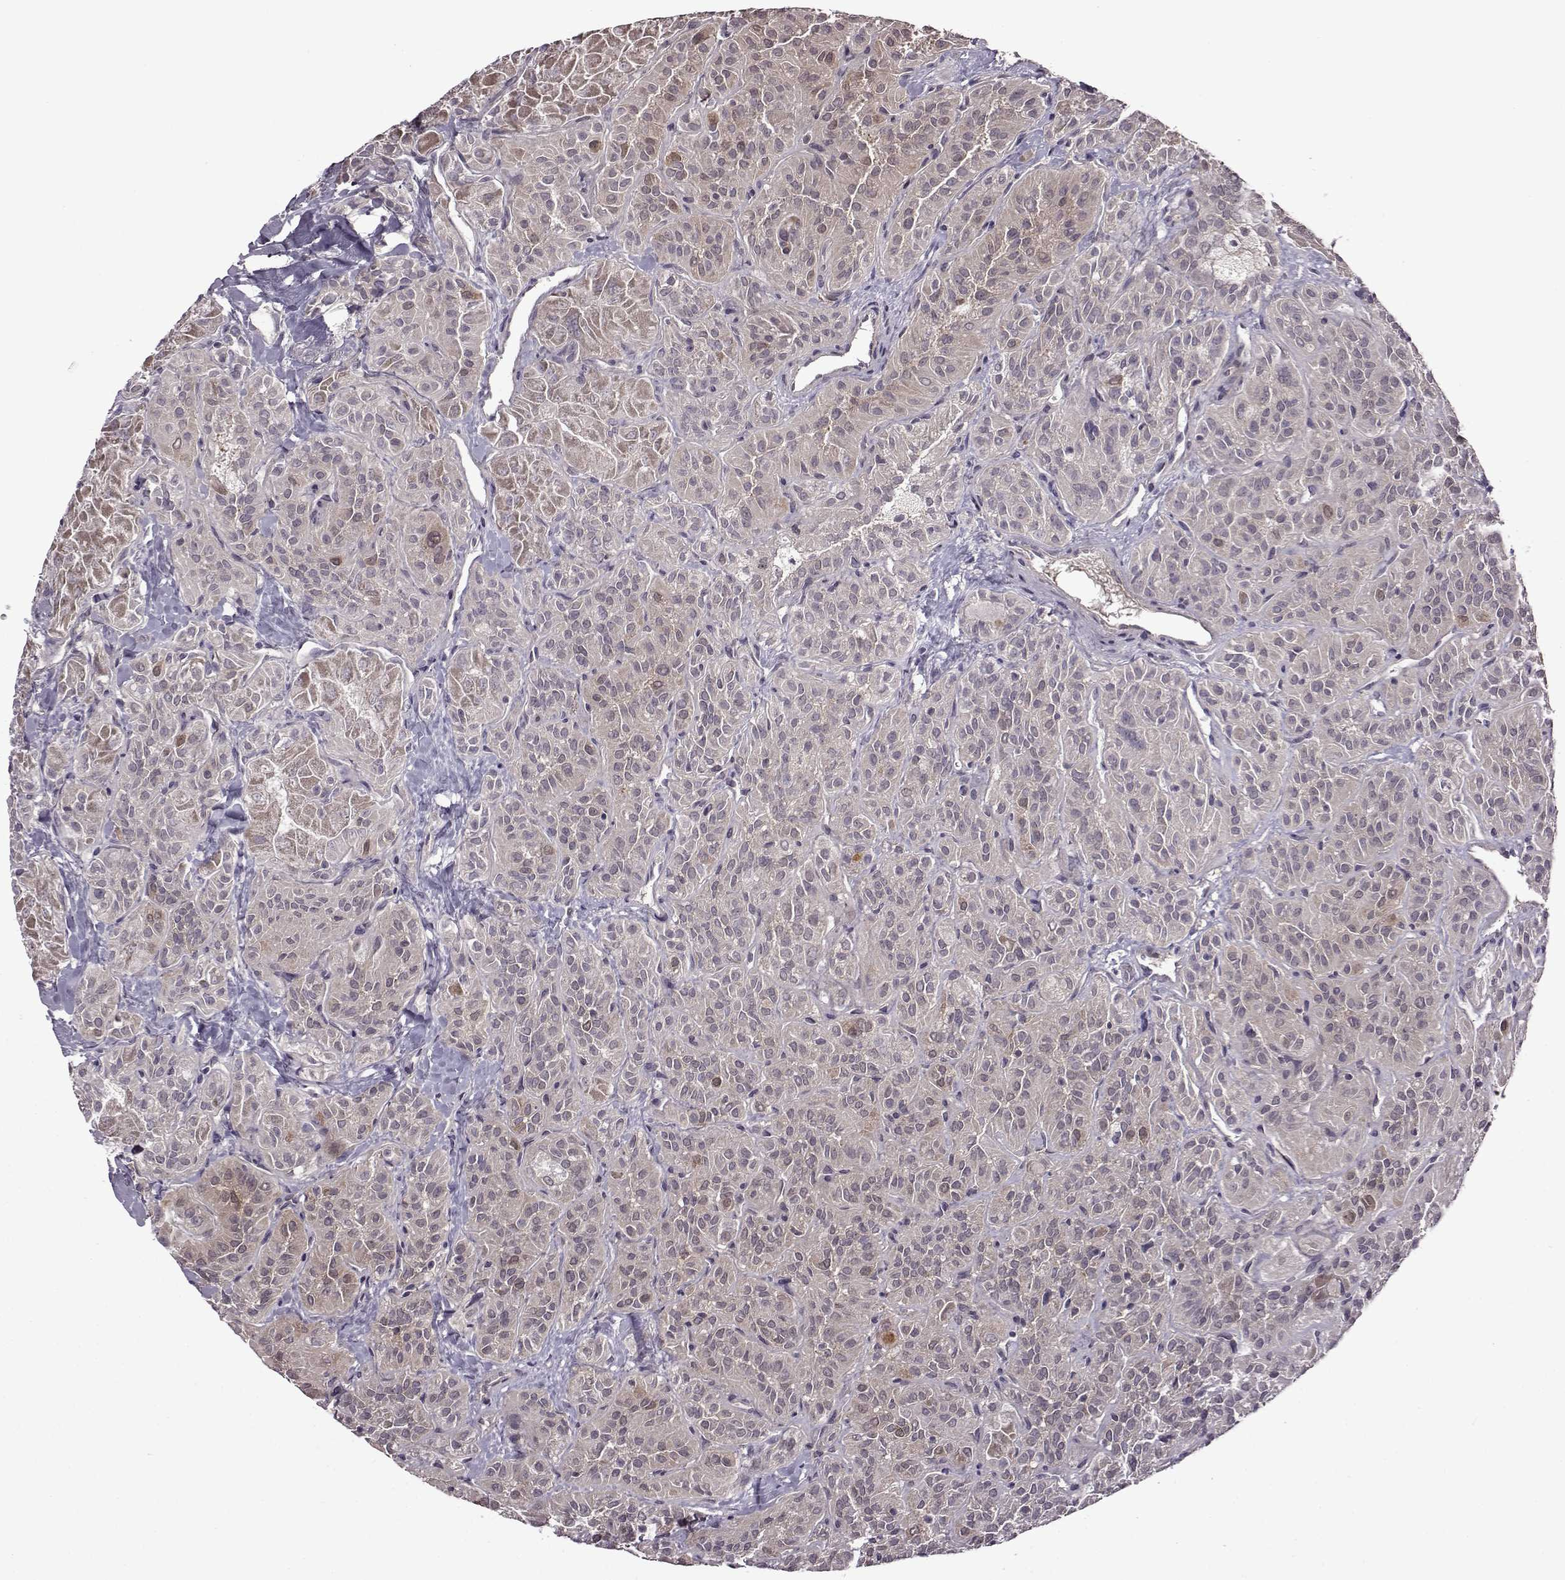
{"staining": {"intensity": "weak", "quantity": "25%-75%", "location": "cytoplasmic/membranous"}, "tissue": "thyroid cancer", "cell_type": "Tumor cells", "image_type": "cancer", "snomed": [{"axis": "morphology", "description": "Papillary adenocarcinoma, NOS"}, {"axis": "topography", "description": "Thyroid gland"}], "caption": "The histopathology image reveals a brown stain indicating the presence of a protein in the cytoplasmic/membranous of tumor cells in thyroid papillary adenocarcinoma. Ihc stains the protein of interest in brown and the nuclei are stained blue.", "gene": "URI1", "patient": {"sex": "female", "age": 45}}